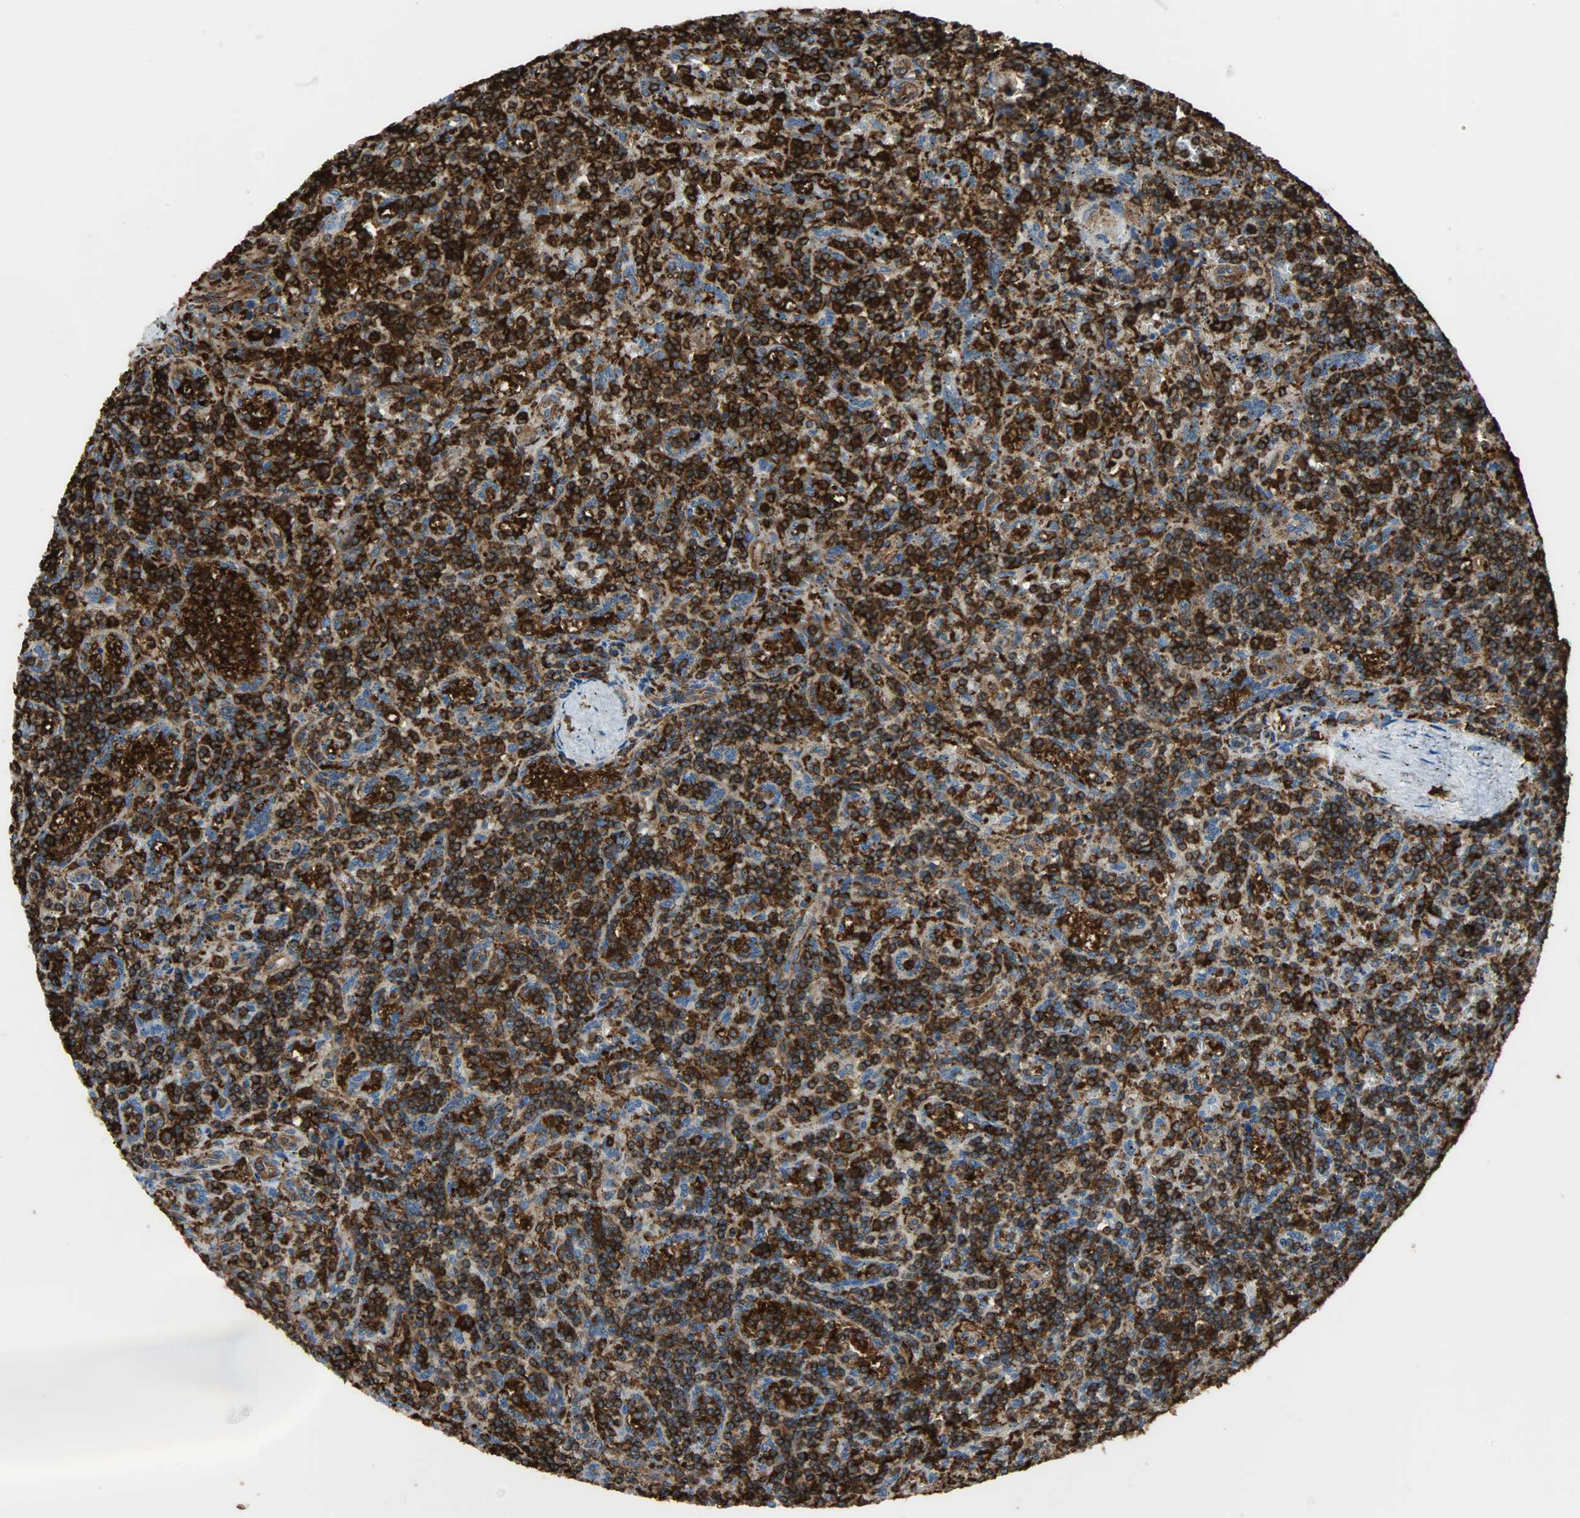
{"staining": {"intensity": "strong", "quantity": ">75%", "location": "cytoplasmic/membranous"}, "tissue": "lymphoma", "cell_type": "Tumor cells", "image_type": "cancer", "snomed": [{"axis": "morphology", "description": "Malignant lymphoma, non-Hodgkin's type, Low grade"}, {"axis": "topography", "description": "Spleen"}], "caption": "Brown immunohistochemical staining in low-grade malignant lymphoma, non-Hodgkin's type demonstrates strong cytoplasmic/membranous positivity in about >75% of tumor cells.", "gene": "VASP", "patient": {"sex": "male", "age": 73}}